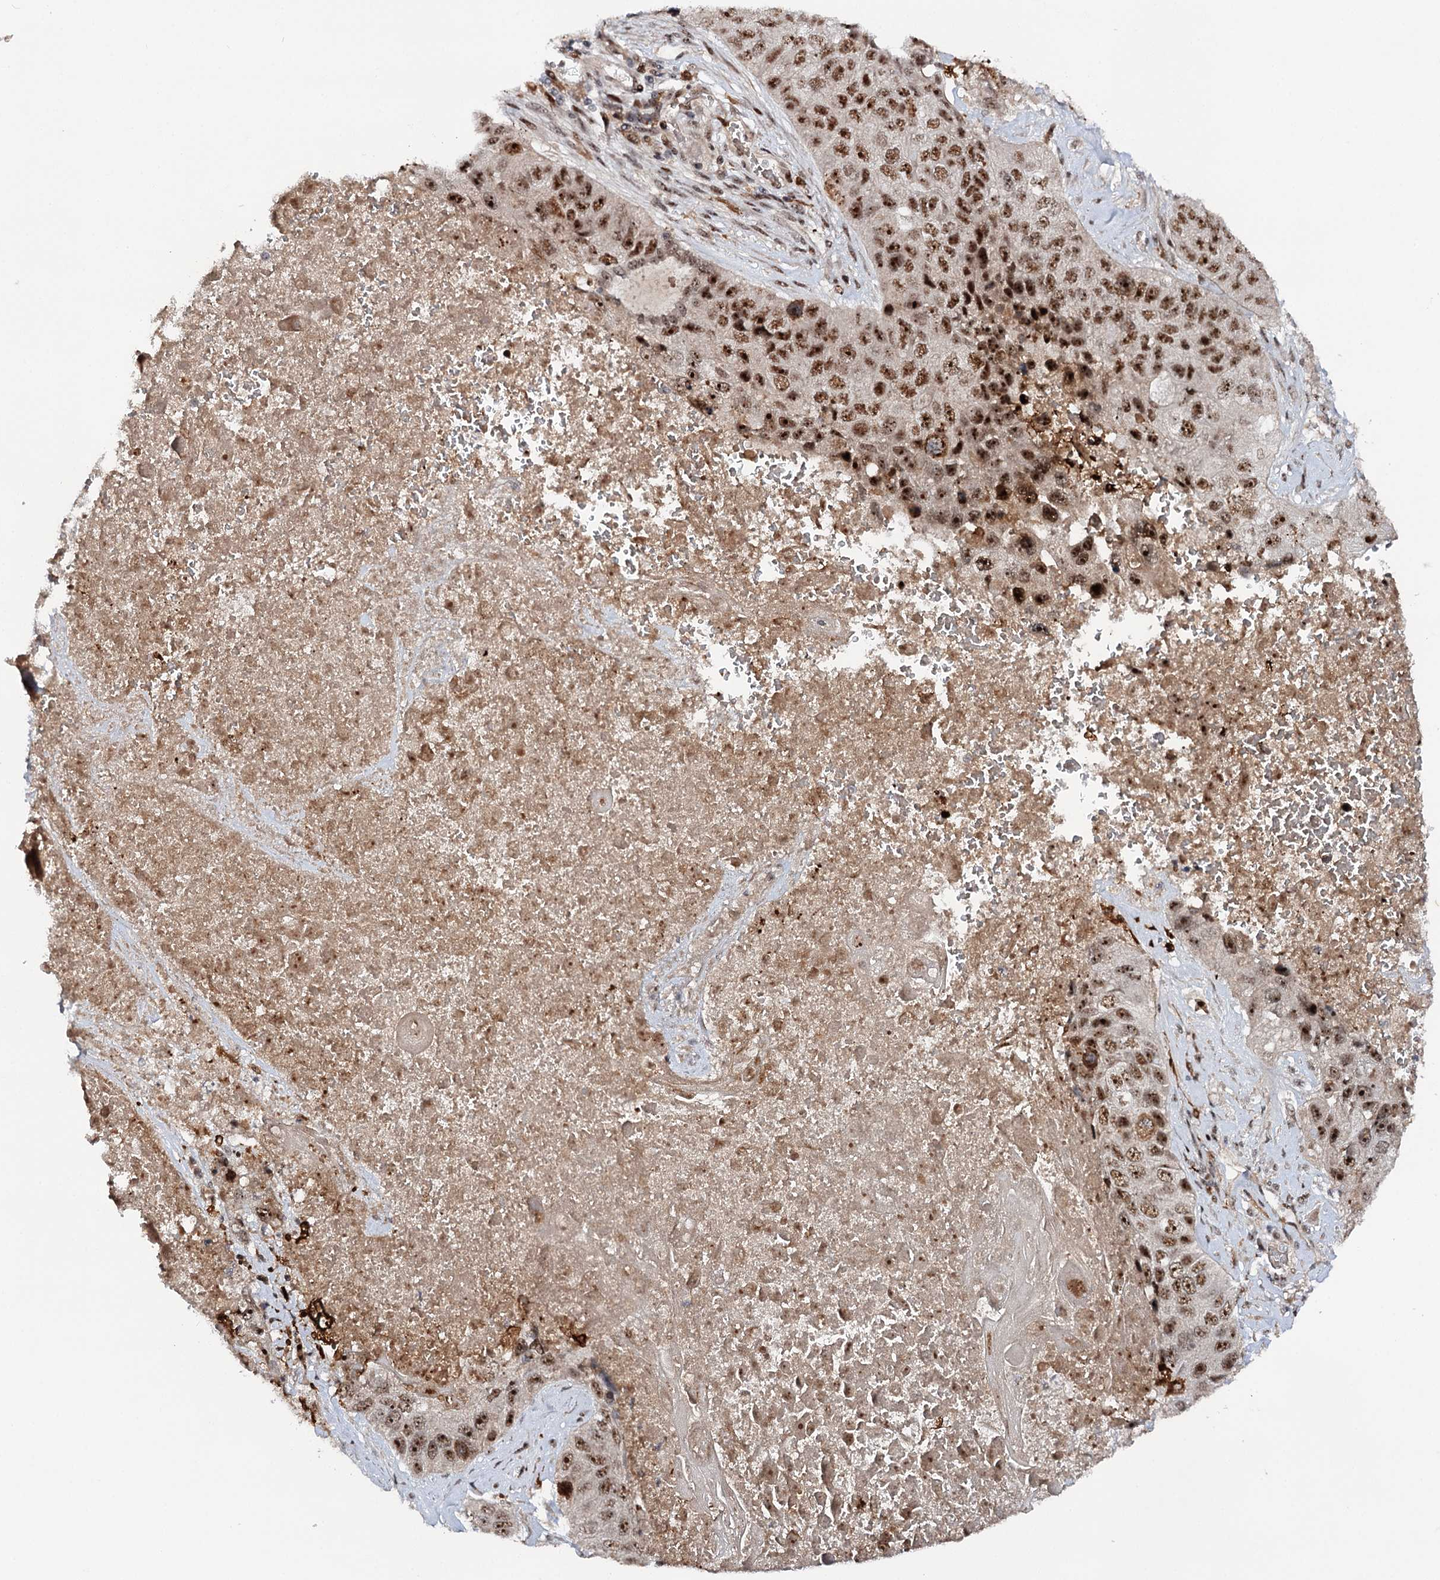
{"staining": {"intensity": "strong", "quantity": ">75%", "location": "nuclear"}, "tissue": "lung cancer", "cell_type": "Tumor cells", "image_type": "cancer", "snomed": [{"axis": "morphology", "description": "Squamous cell carcinoma, NOS"}, {"axis": "topography", "description": "Lung"}], "caption": "Protein staining reveals strong nuclear staining in about >75% of tumor cells in lung squamous cell carcinoma.", "gene": "BUD13", "patient": {"sex": "male", "age": 61}}